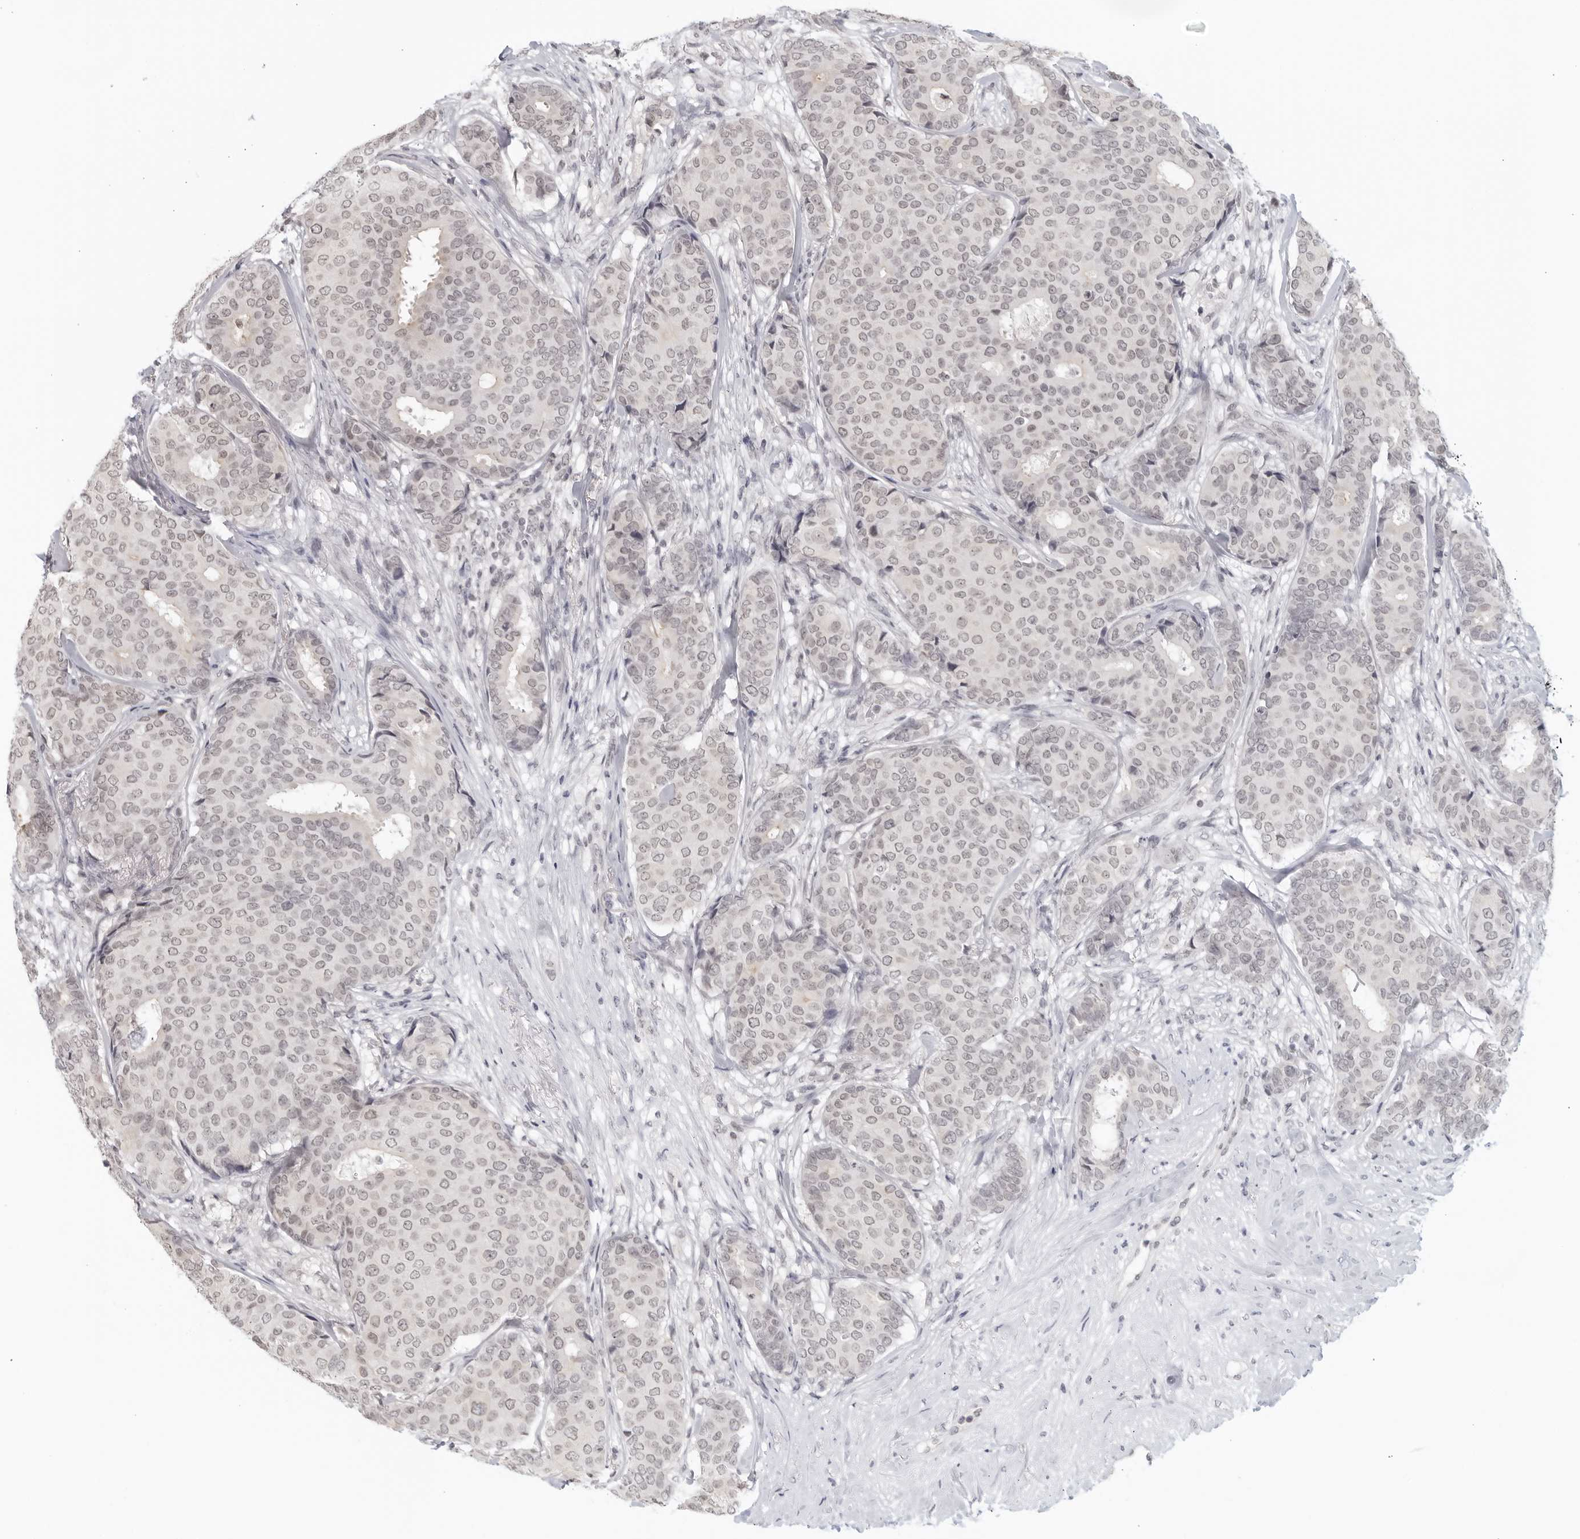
{"staining": {"intensity": "negative", "quantity": "none", "location": "none"}, "tissue": "breast cancer", "cell_type": "Tumor cells", "image_type": "cancer", "snomed": [{"axis": "morphology", "description": "Duct carcinoma"}, {"axis": "topography", "description": "Breast"}], "caption": "Human breast cancer (intraductal carcinoma) stained for a protein using immunohistochemistry (IHC) exhibits no positivity in tumor cells.", "gene": "RAB11FIP3", "patient": {"sex": "female", "age": 75}}